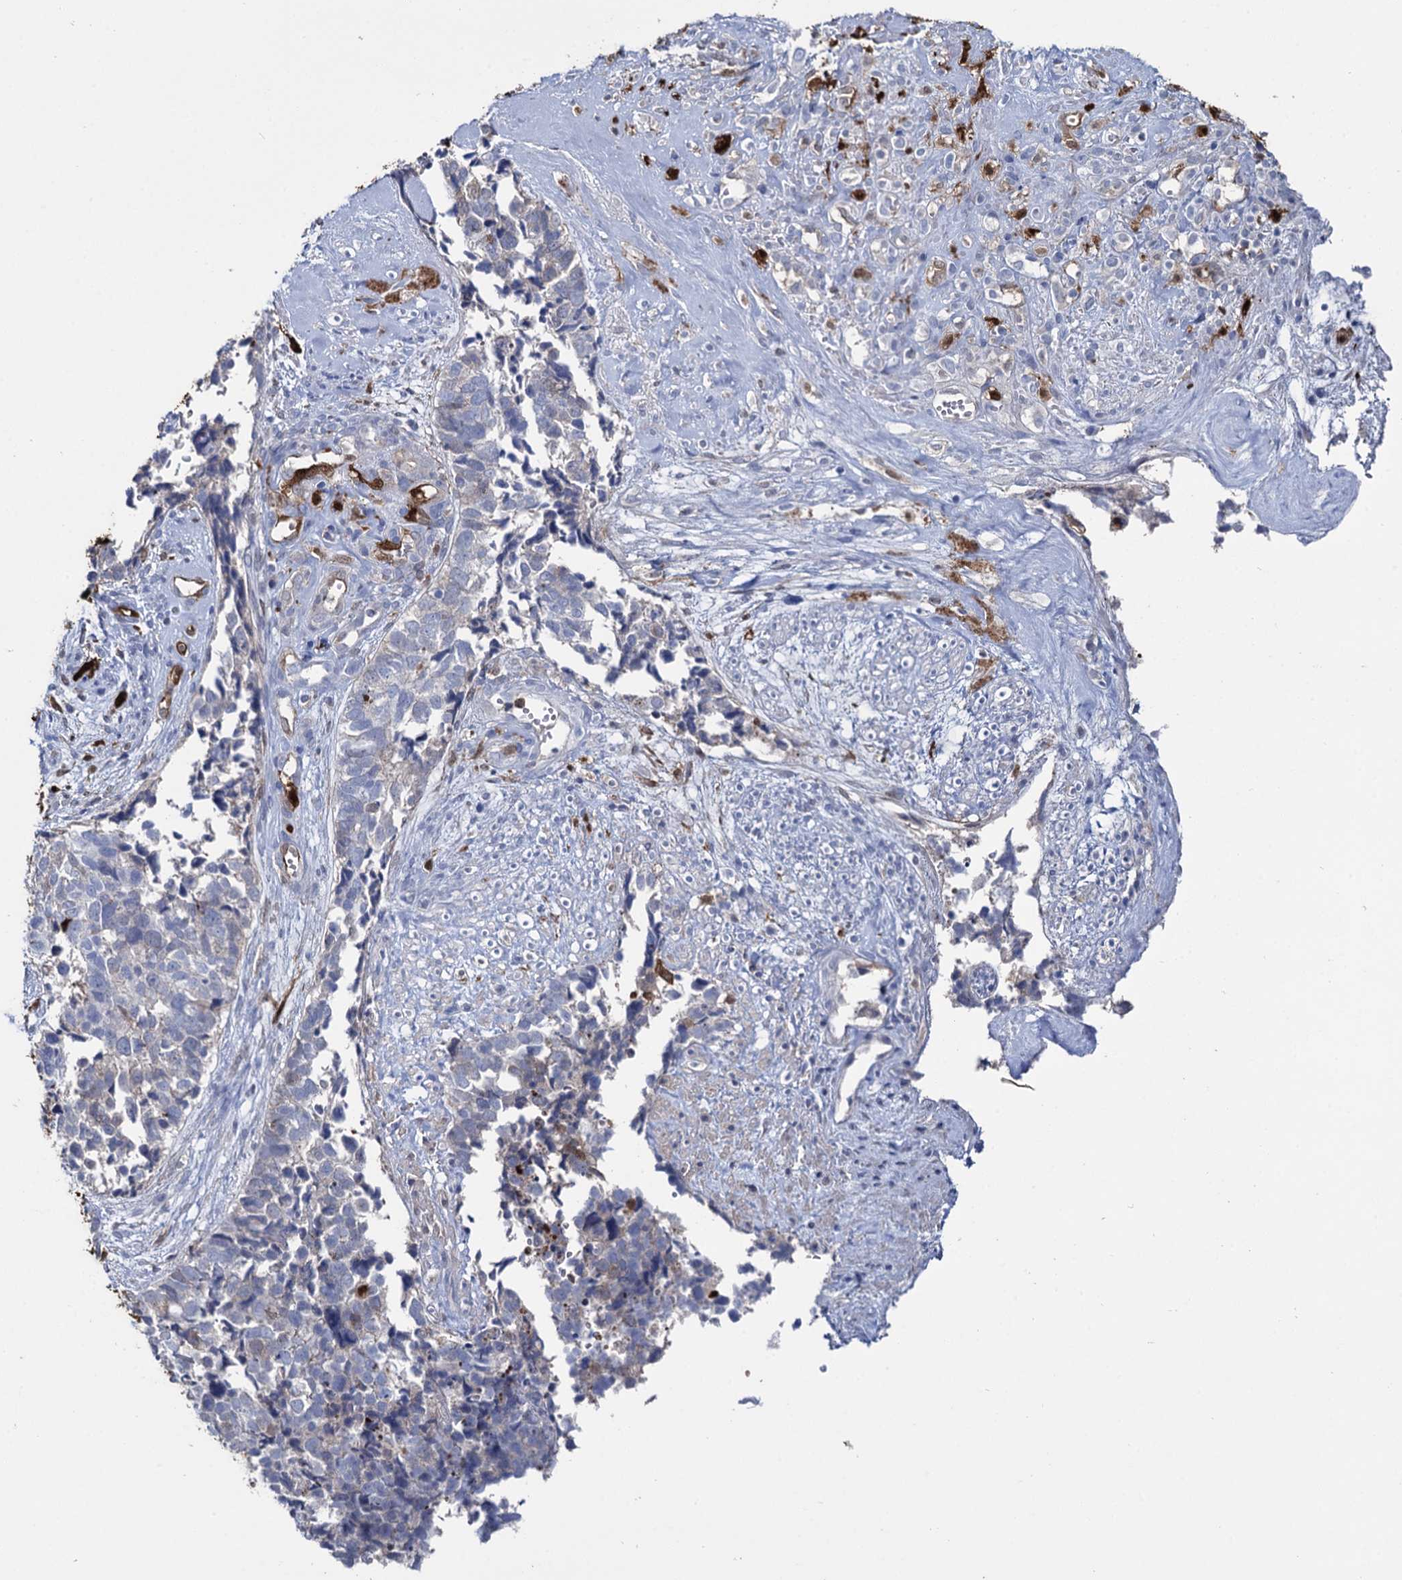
{"staining": {"intensity": "negative", "quantity": "none", "location": "none"}, "tissue": "cervical cancer", "cell_type": "Tumor cells", "image_type": "cancer", "snomed": [{"axis": "morphology", "description": "Squamous cell carcinoma, NOS"}, {"axis": "topography", "description": "Cervix"}], "caption": "Human squamous cell carcinoma (cervical) stained for a protein using immunohistochemistry (IHC) displays no positivity in tumor cells.", "gene": "FABP5", "patient": {"sex": "female", "age": 63}}